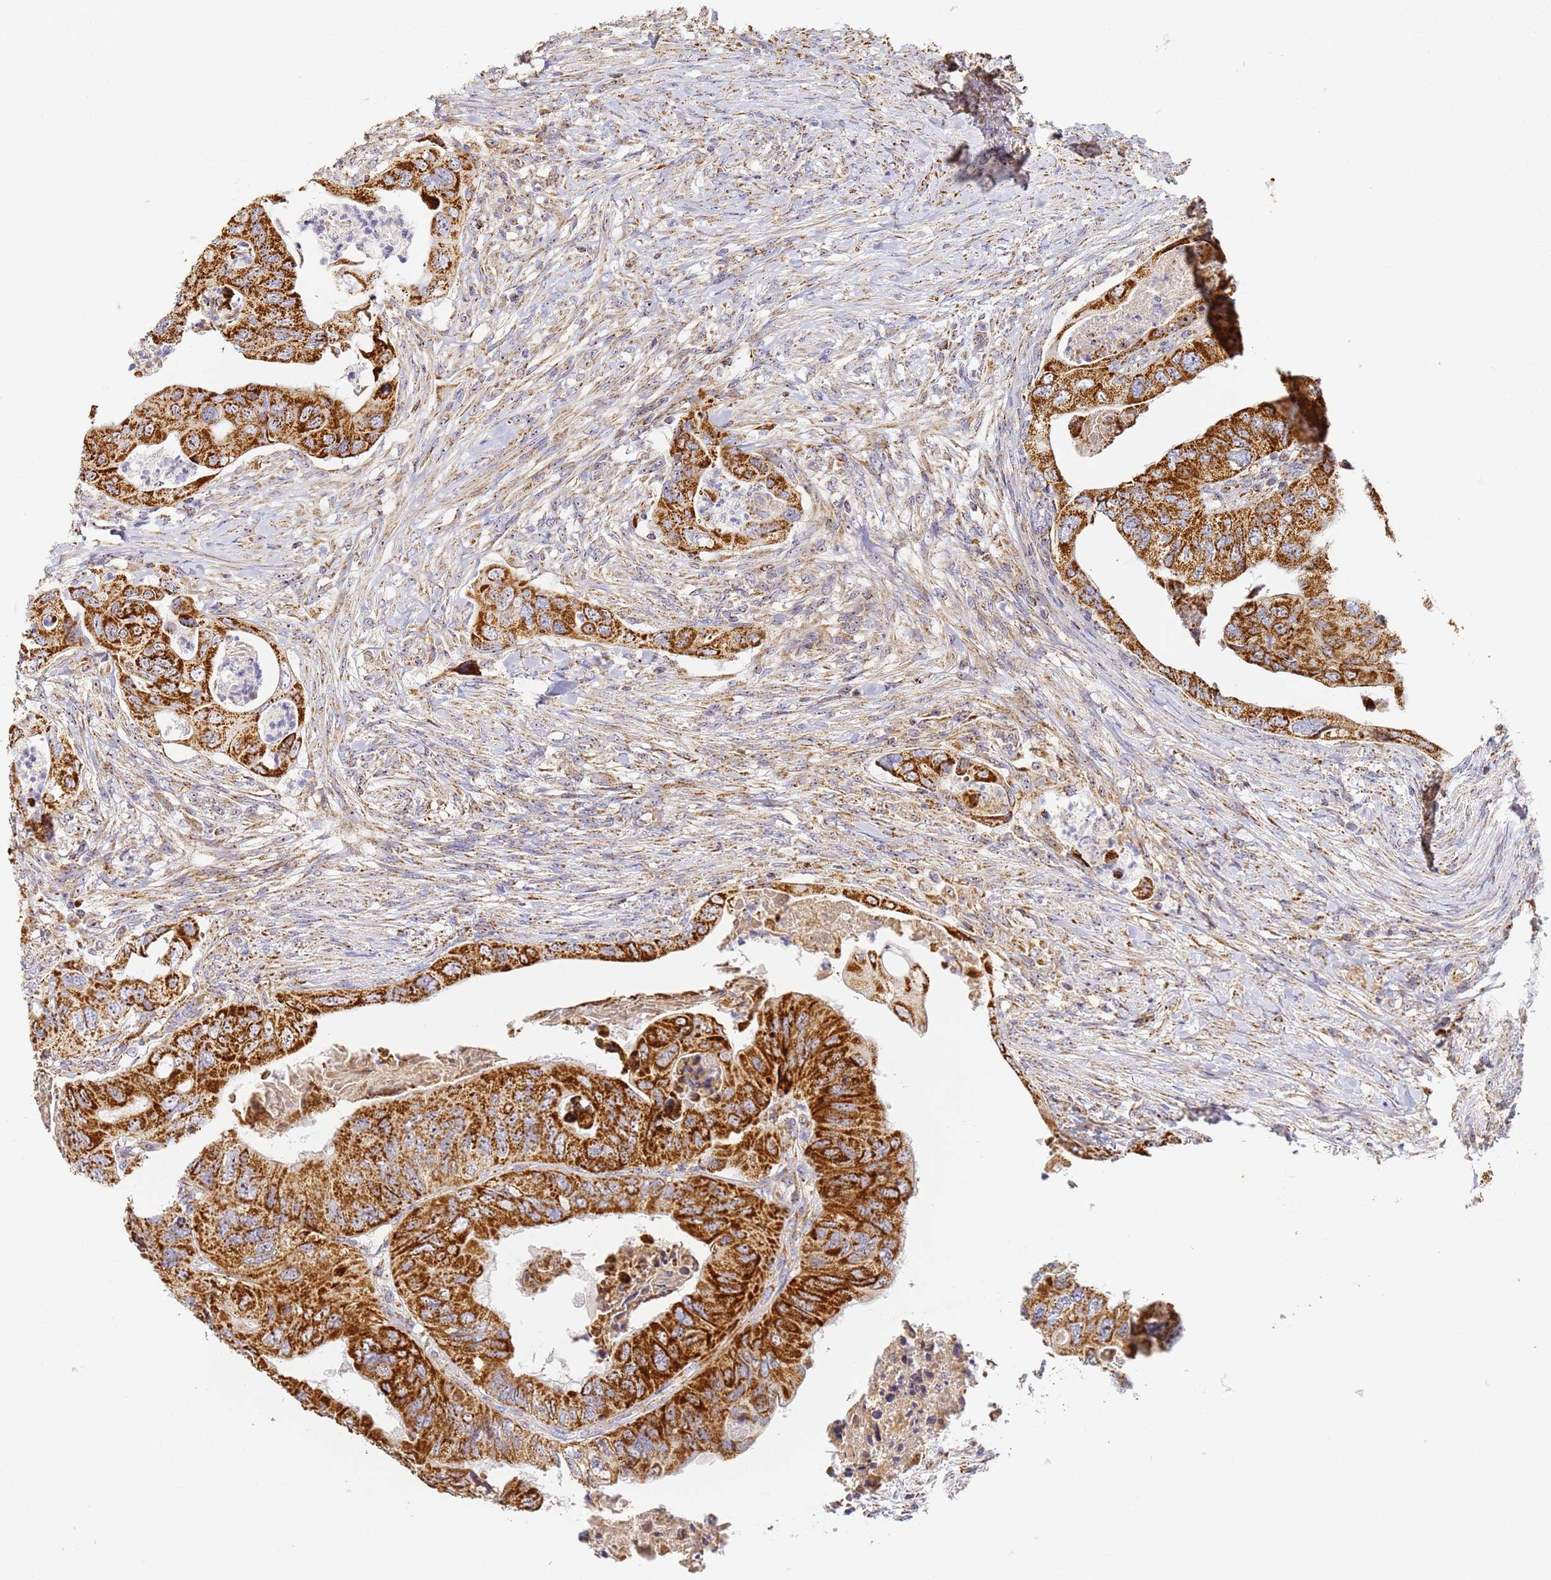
{"staining": {"intensity": "strong", "quantity": ">75%", "location": "cytoplasmic/membranous"}, "tissue": "colorectal cancer", "cell_type": "Tumor cells", "image_type": "cancer", "snomed": [{"axis": "morphology", "description": "Adenocarcinoma, NOS"}, {"axis": "topography", "description": "Rectum"}], "caption": "Brown immunohistochemical staining in human colorectal cancer (adenocarcinoma) exhibits strong cytoplasmic/membranous expression in approximately >75% of tumor cells.", "gene": "FRG2C", "patient": {"sex": "male", "age": 63}}